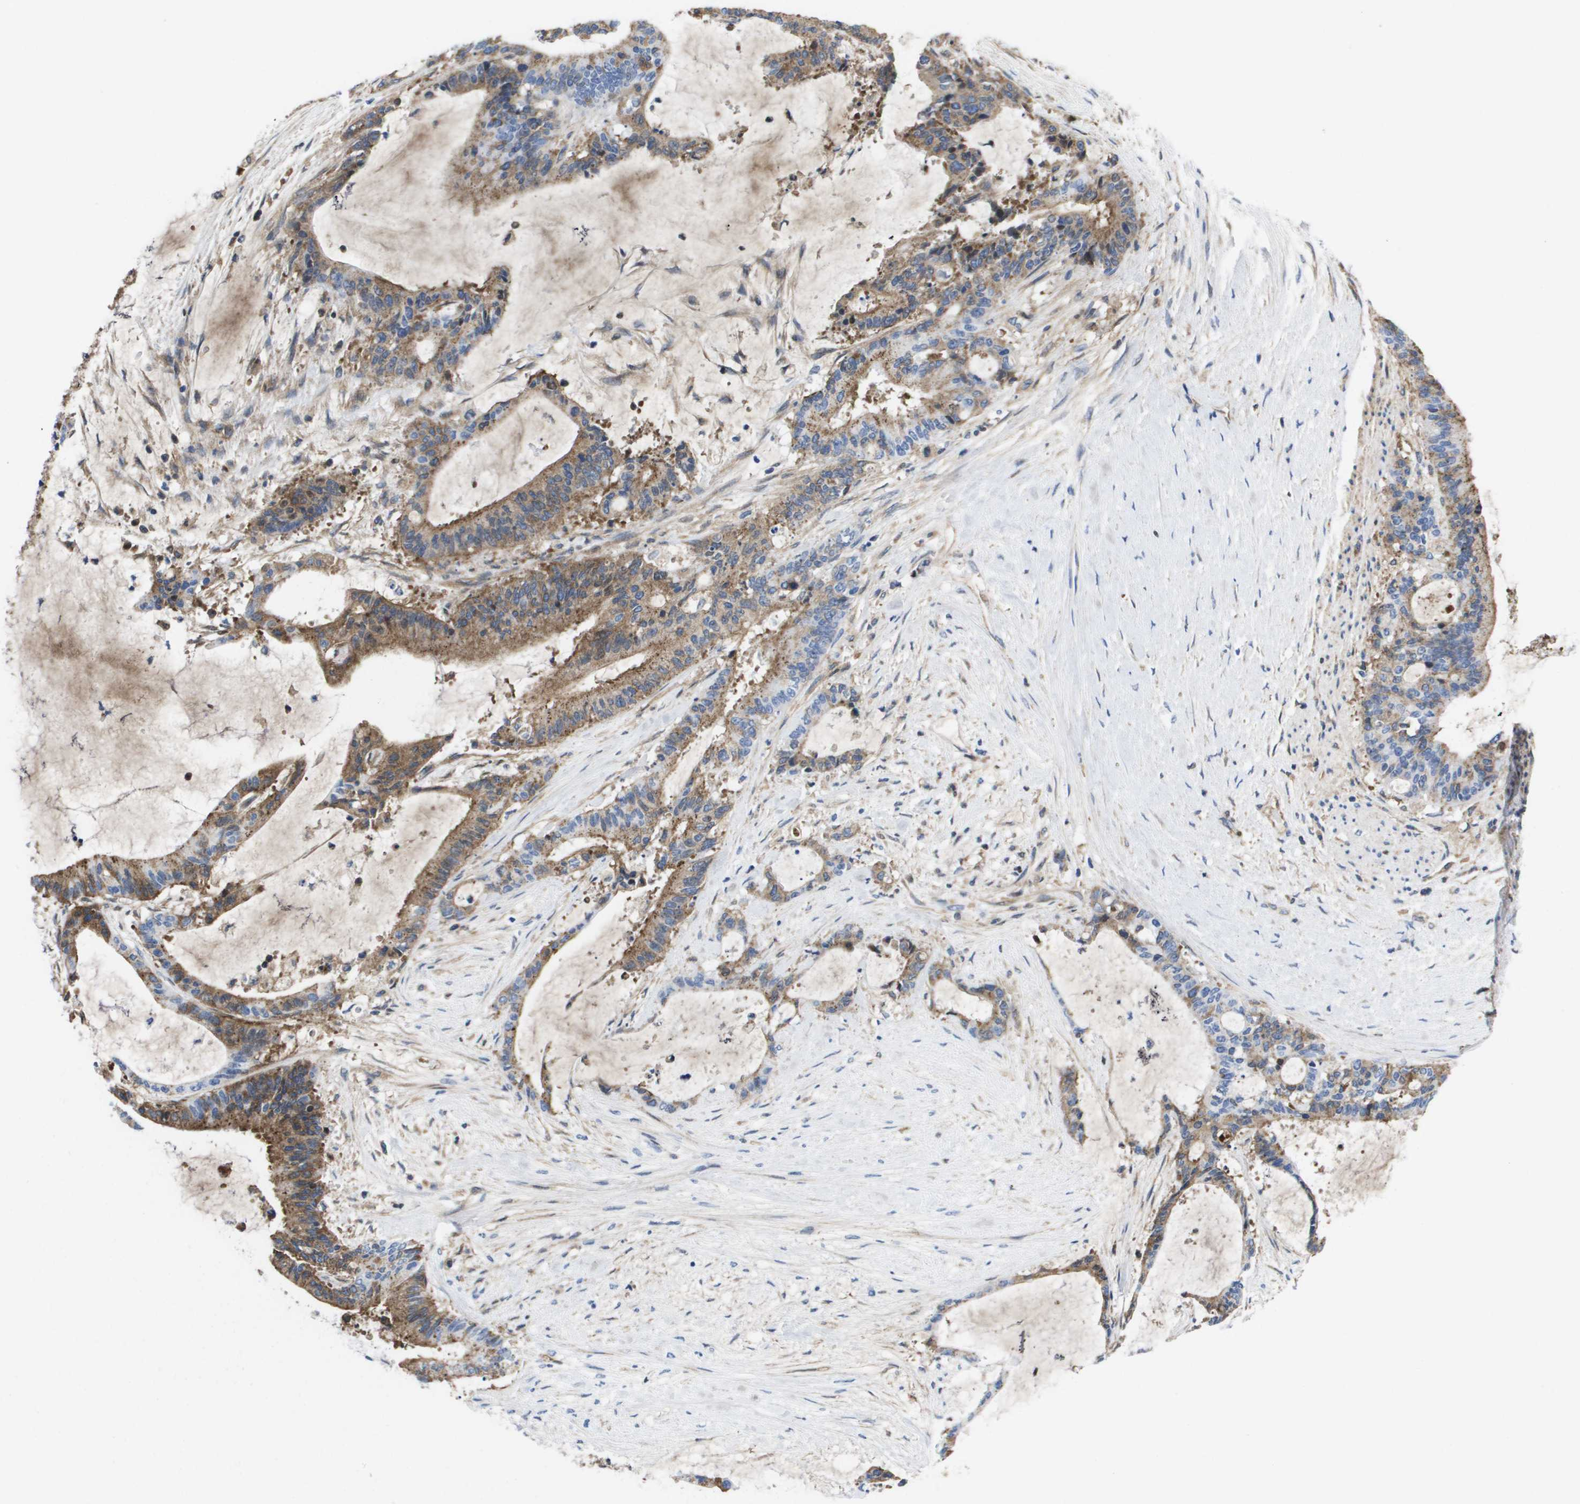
{"staining": {"intensity": "moderate", "quantity": "25%-75%", "location": "cytoplasmic/membranous"}, "tissue": "liver cancer", "cell_type": "Tumor cells", "image_type": "cancer", "snomed": [{"axis": "morphology", "description": "Cholangiocarcinoma"}, {"axis": "topography", "description": "Liver"}], "caption": "IHC histopathology image of liver cholangiocarcinoma stained for a protein (brown), which displays medium levels of moderate cytoplasmic/membranous positivity in approximately 25%-75% of tumor cells.", "gene": "SERPINC1", "patient": {"sex": "female", "age": 73}}